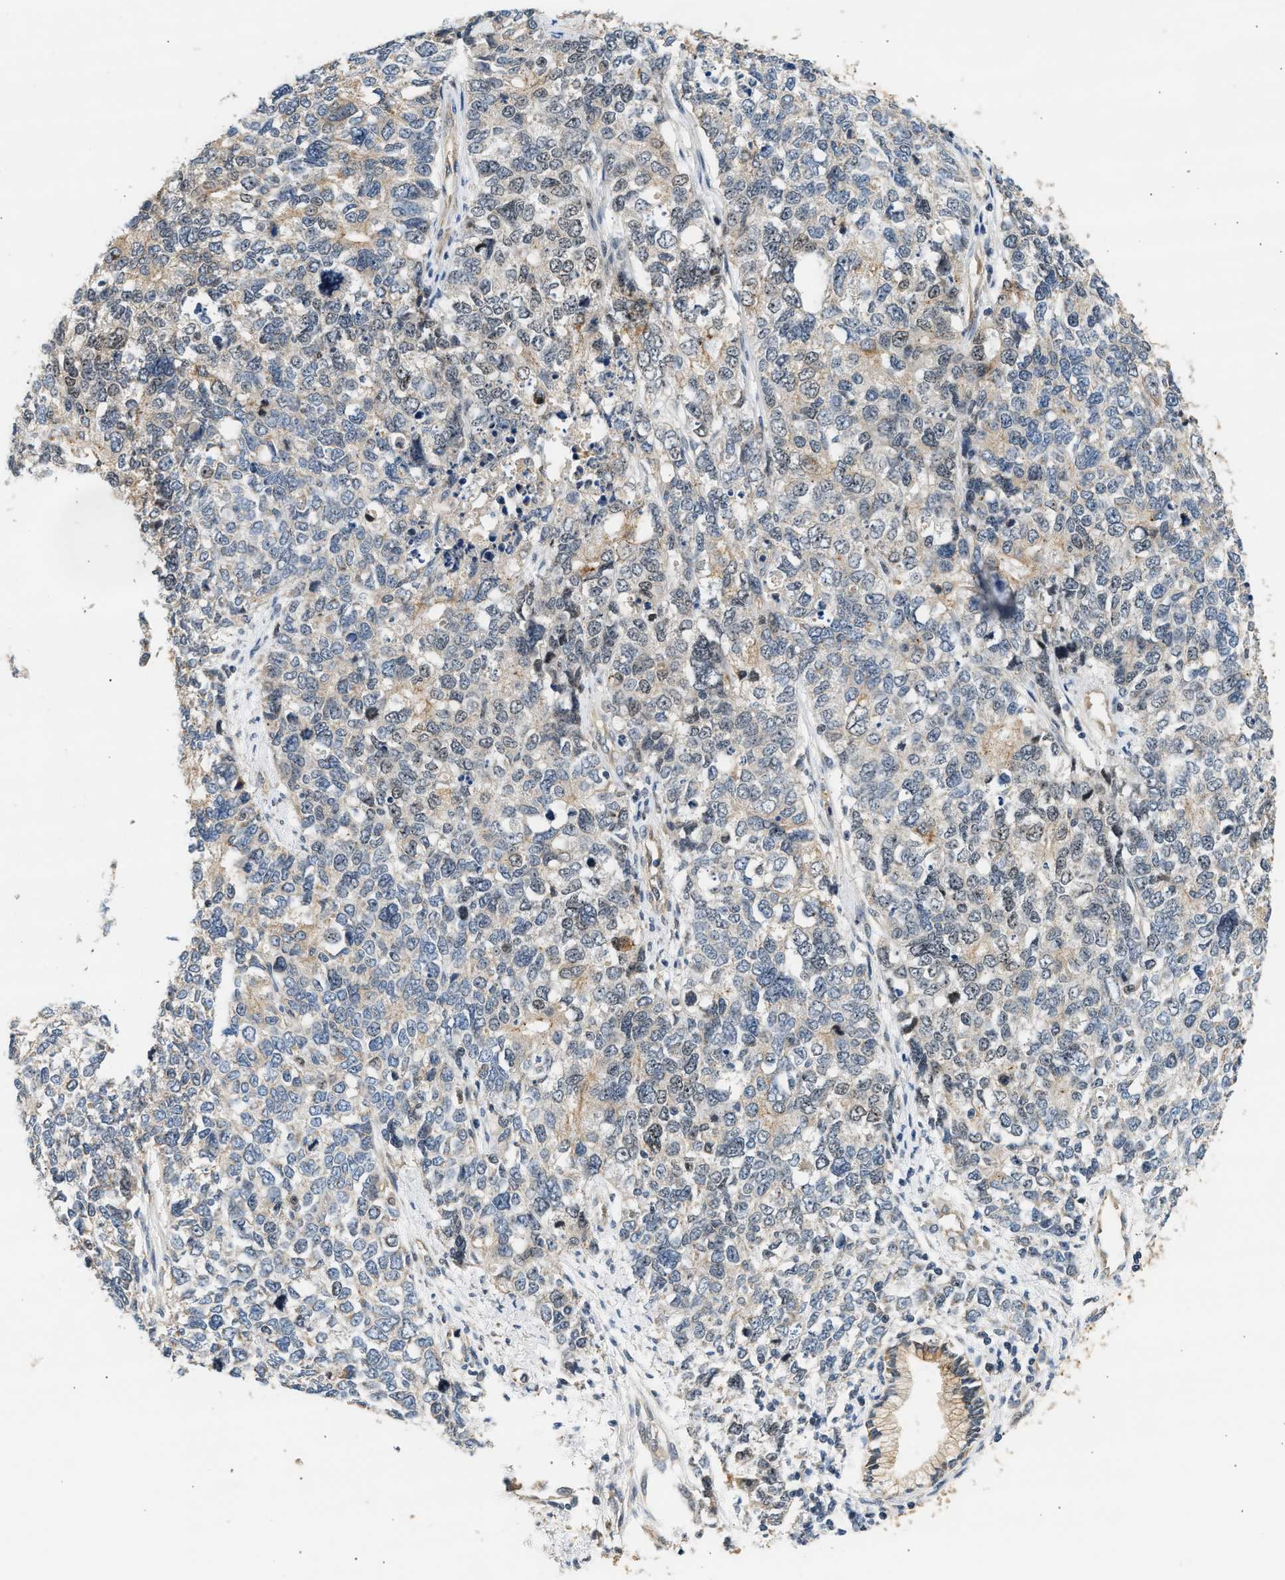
{"staining": {"intensity": "weak", "quantity": "<25%", "location": "nuclear"}, "tissue": "cervical cancer", "cell_type": "Tumor cells", "image_type": "cancer", "snomed": [{"axis": "morphology", "description": "Squamous cell carcinoma, NOS"}, {"axis": "topography", "description": "Cervix"}], "caption": "Tumor cells show no significant positivity in squamous cell carcinoma (cervical).", "gene": "WDR31", "patient": {"sex": "female", "age": 63}}